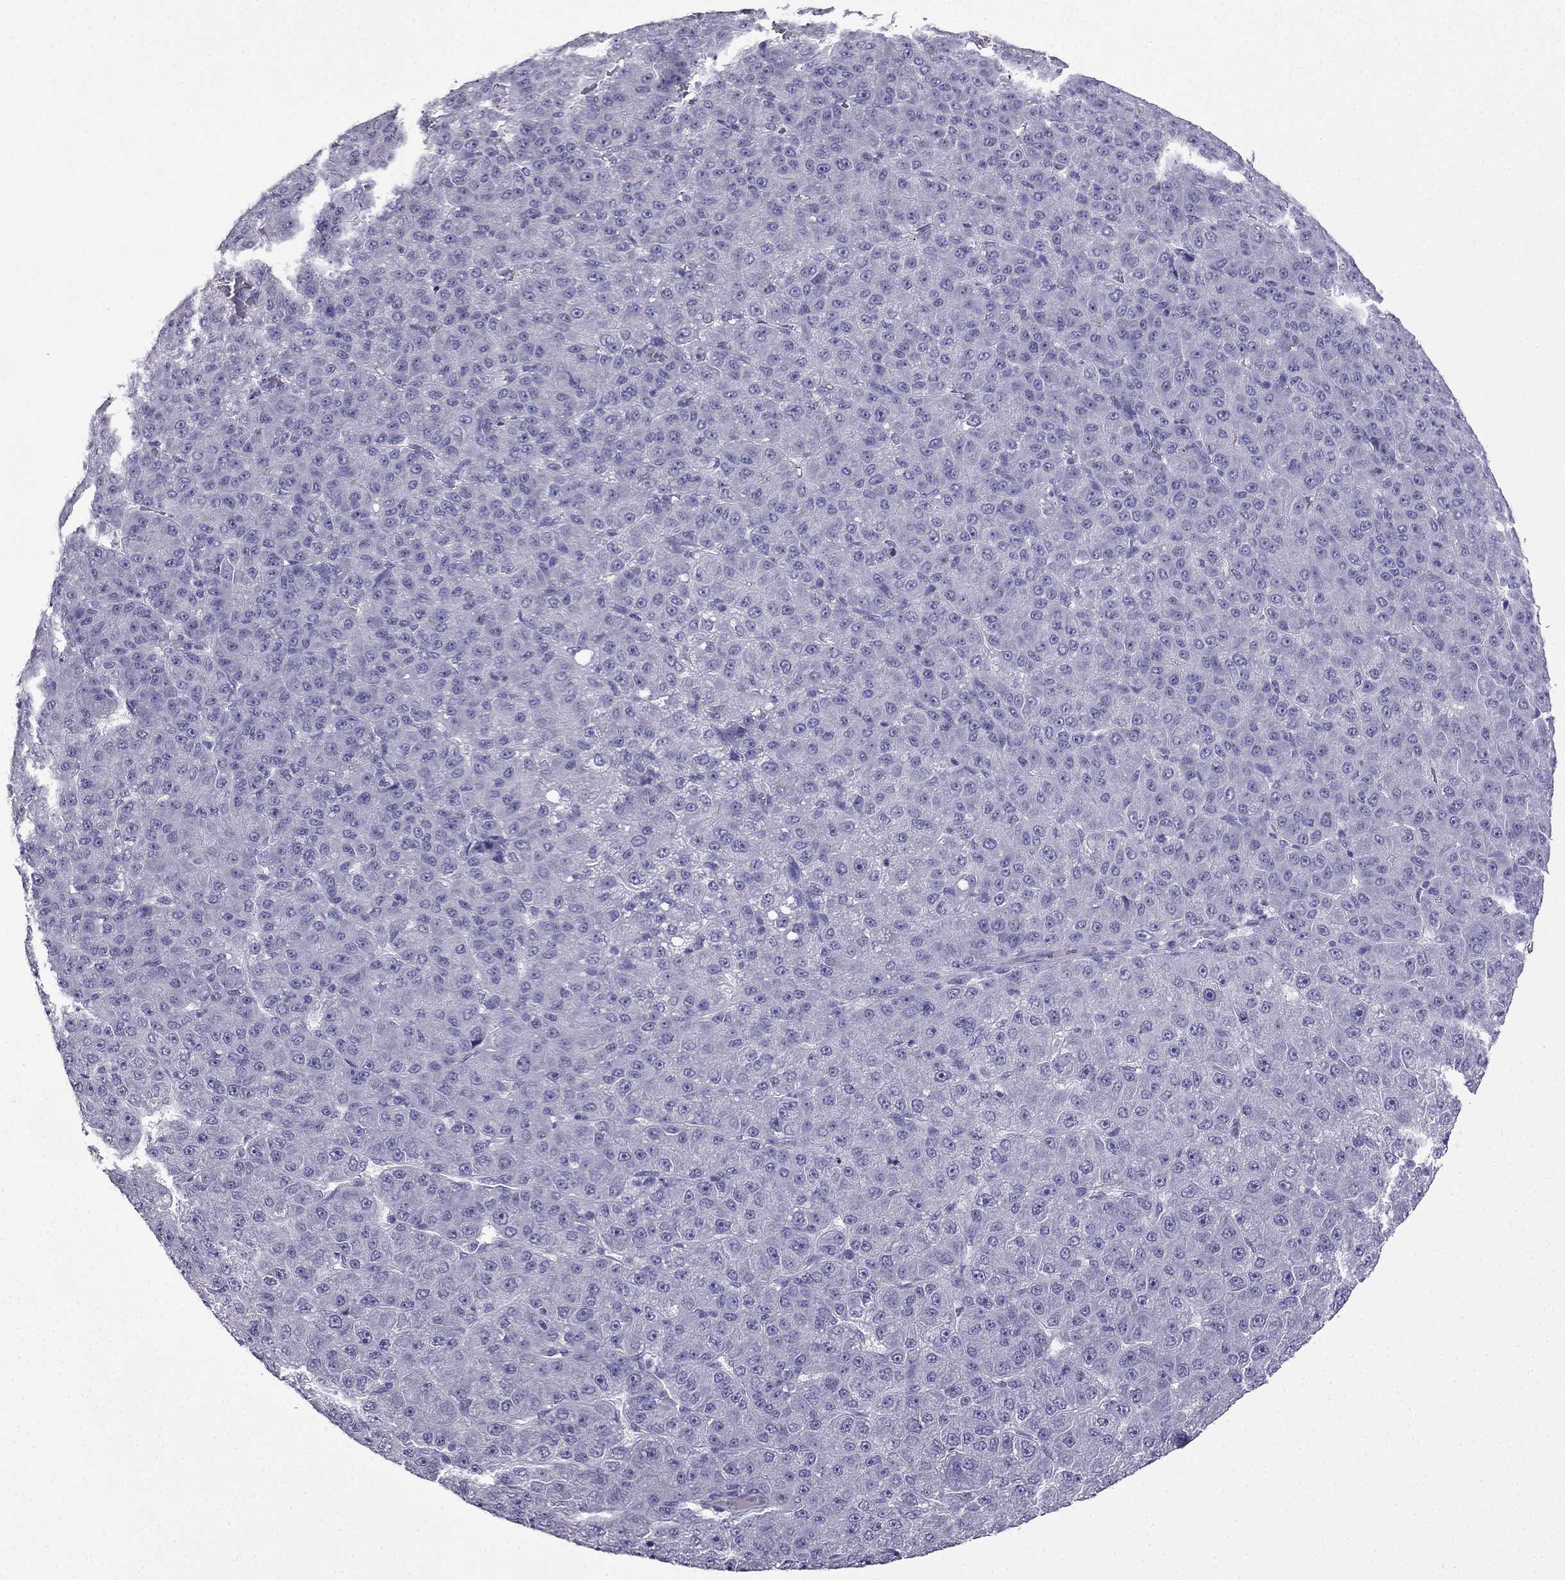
{"staining": {"intensity": "negative", "quantity": "none", "location": "none"}, "tissue": "liver cancer", "cell_type": "Tumor cells", "image_type": "cancer", "snomed": [{"axis": "morphology", "description": "Carcinoma, Hepatocellular, NOS"}, {"axis": "topography", "description": "Liver"}], "caption": "This photomicrograph is of liver hepatocellular carcinoma stained with immunohistochemistry (IHC) to label a protein in brown with the nuclei are counter-stained blue. There is no positivity in tumor cells.", "gene": "CDHR4", "patient": {"sex": "male", "age": 67}}